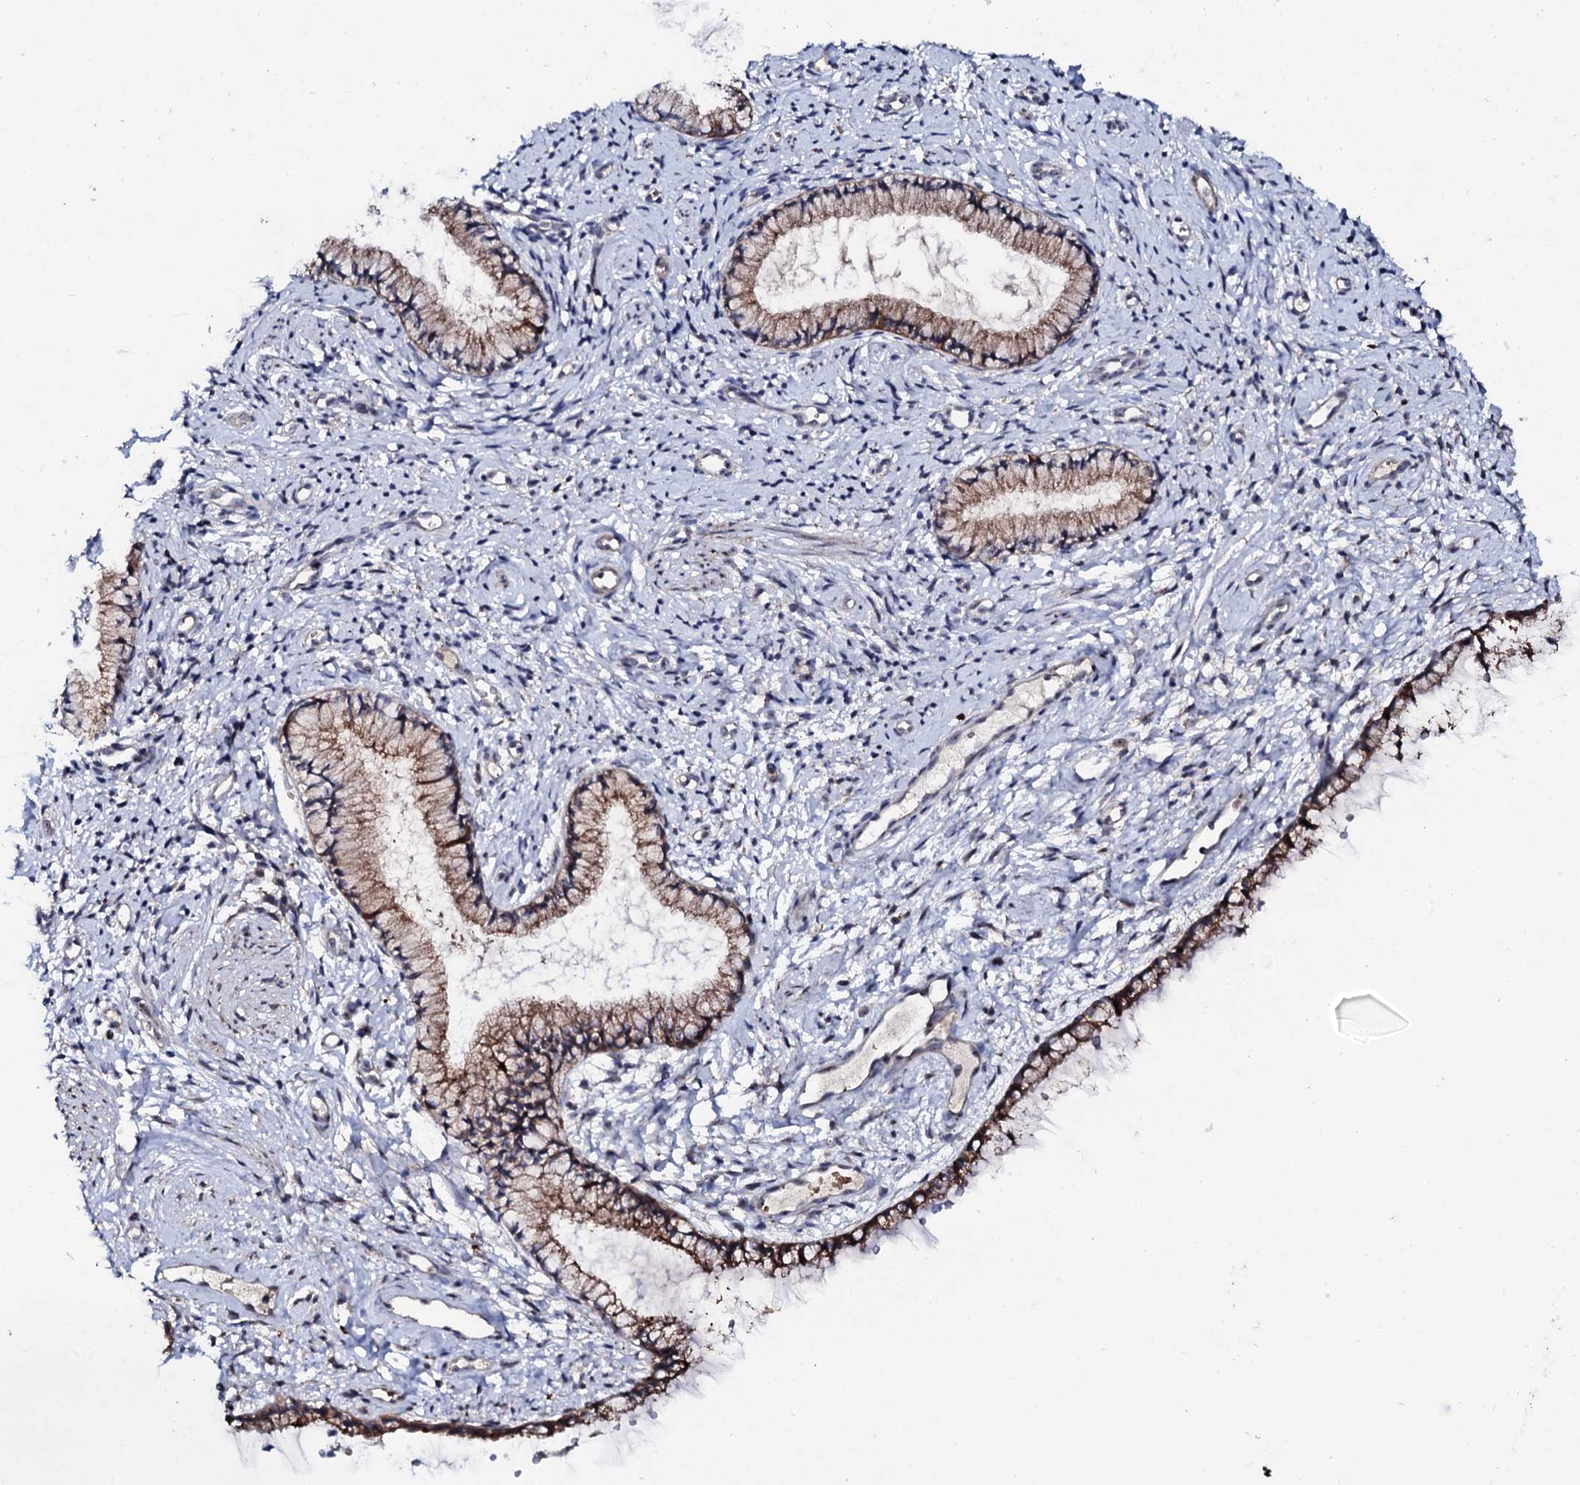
{"staining": {"intensity": "strong", "quantity": ">75%", "location": "cytoplasmic/membranous"}, "tissue": "cervix", "cell_type": "Glandular cells", "image_type": "normal", "snomed": [{"axis": "morphology", "description": "Normal tissue, NOS"}, {"axis": "topography", "description": "Cervix"}], "caption": "Strong cytoplasmic/membranous staining for a protein is present in approximately >75% of glandular cells of benign cervix using immunohistochemistry (IHC).", "gene": "GTPBP4", "patient": {"sex": "female", "age": 57}}